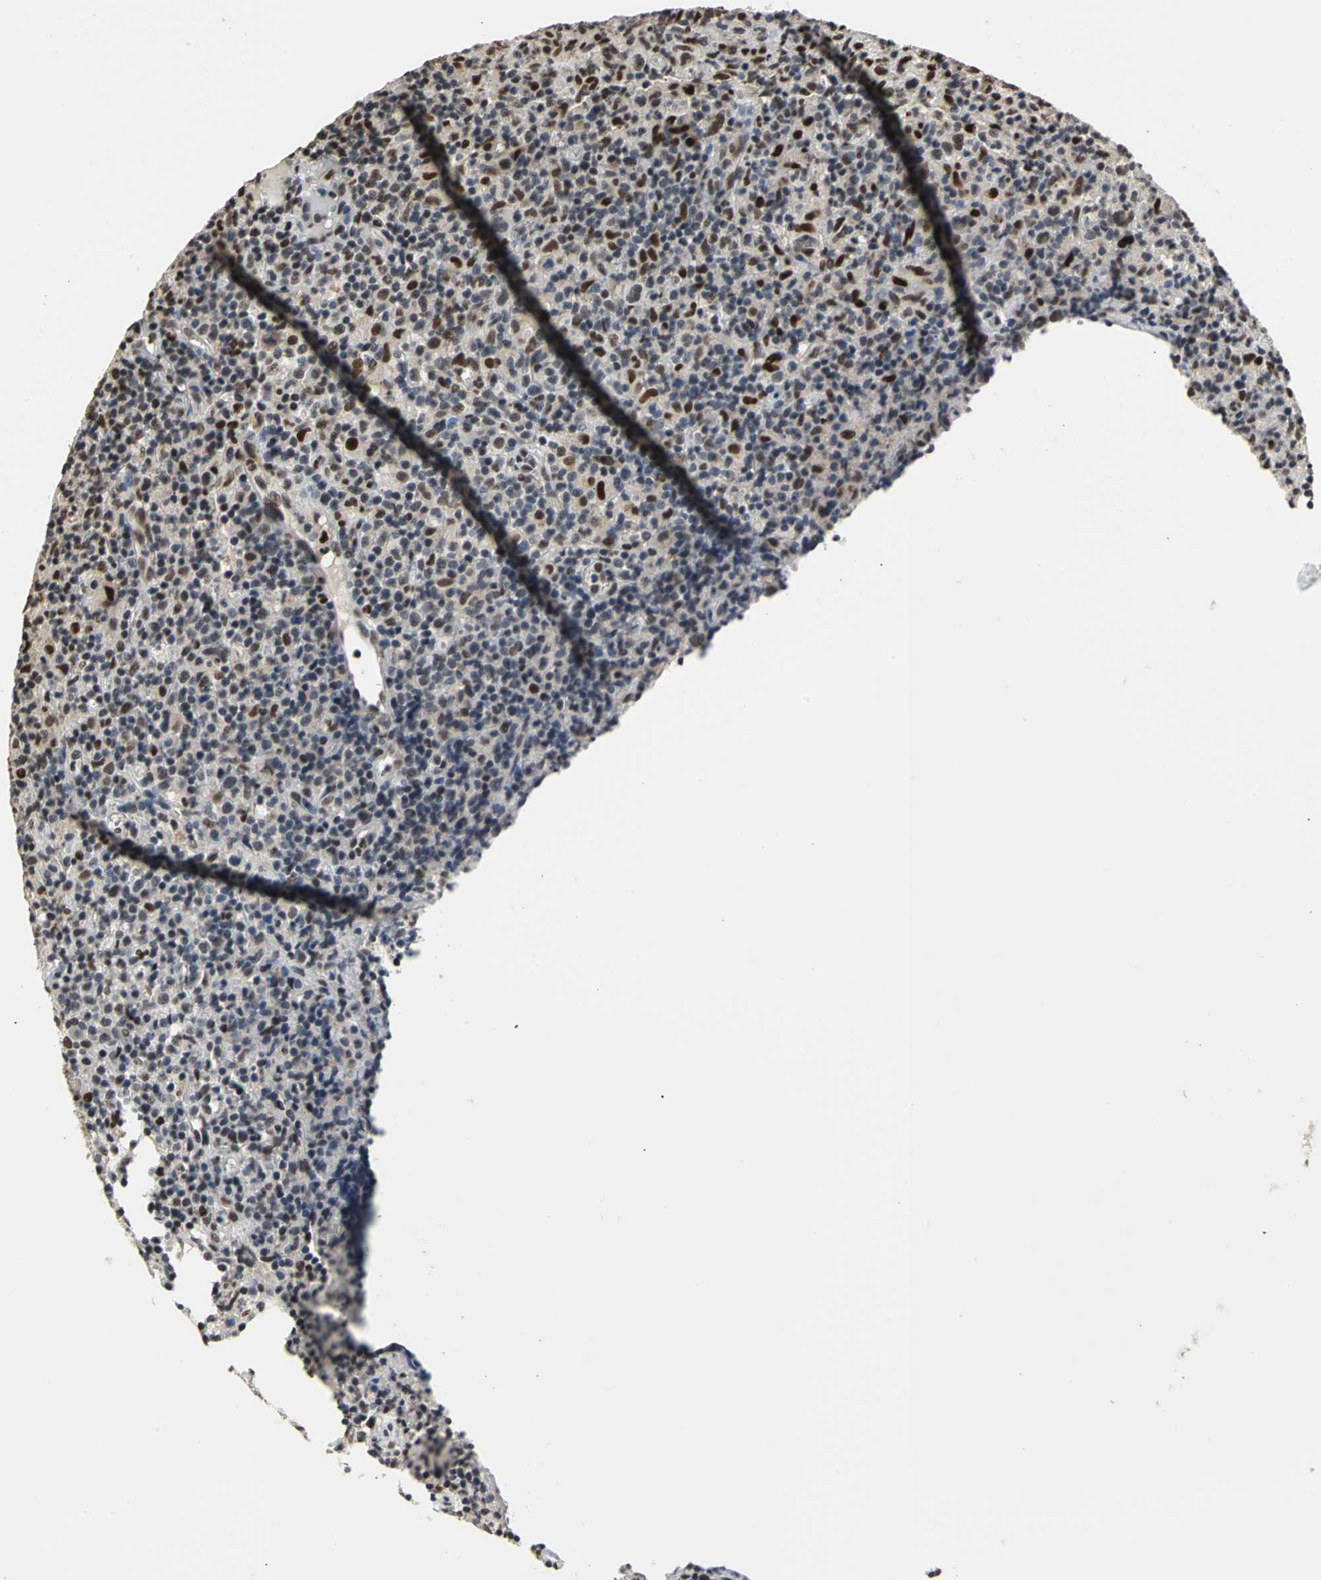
{"staining": {"intensity": "strong", "quantity": "25%-75%", "location": "nuclear"}, "tissue": "lymphoma", "cell_type": "Tumor cells", "image_type": "cancer", "snomed": [{"axis": "morphology", "description": "Hodgkin's disease, NOS"}, {"axis": "topography", "description": "Lymph node"}], "caption": "This is an image of immunohistochemistry staining of lymphoma, which shows strong staining in the nuclear of tumor cells.", "gene": "CCDC88C", "patient": {"sex": "male", "age": 65}}